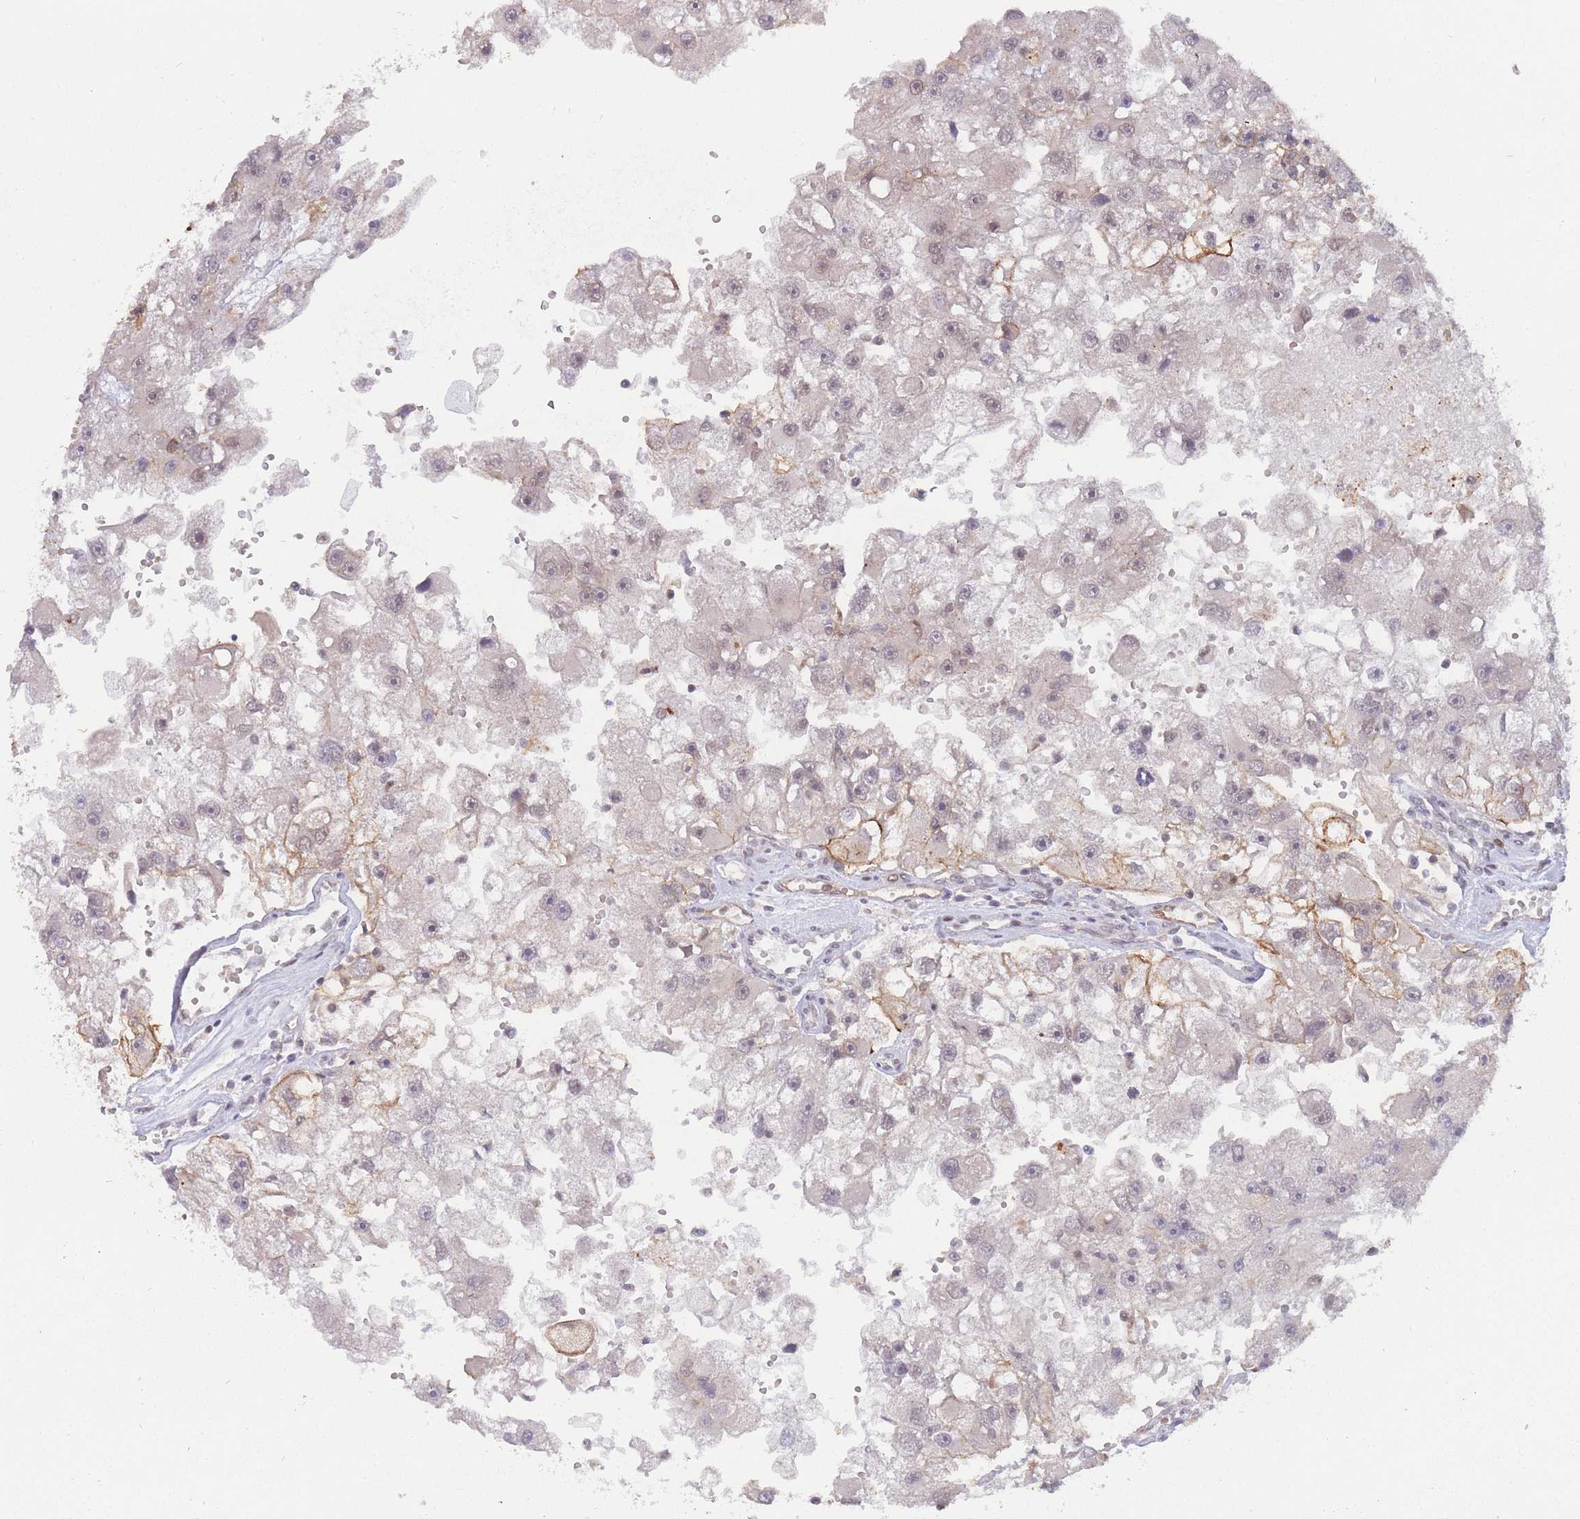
{"staining": {"intensity": "strong", "quantity": "<25%", "location": "cytoplasmic/membranous"}, "tissue": "renal cancer", "cell_type": "Tumor cells", "image_type": "cancer", "snomed": [{"axis": "morphology", "description": "Adenocarcinoma, NOS"}, {"axis": "topography", "description": "Kidney"}], "caption": "Immunohistochemical staining of renal cancer reveals medium levels of strong cytoplasmic/membranous protein expression in approximately <25% of tumor cells.", "gene": "BOD1L1", "patient": {"sex": "male", "age": 63}}